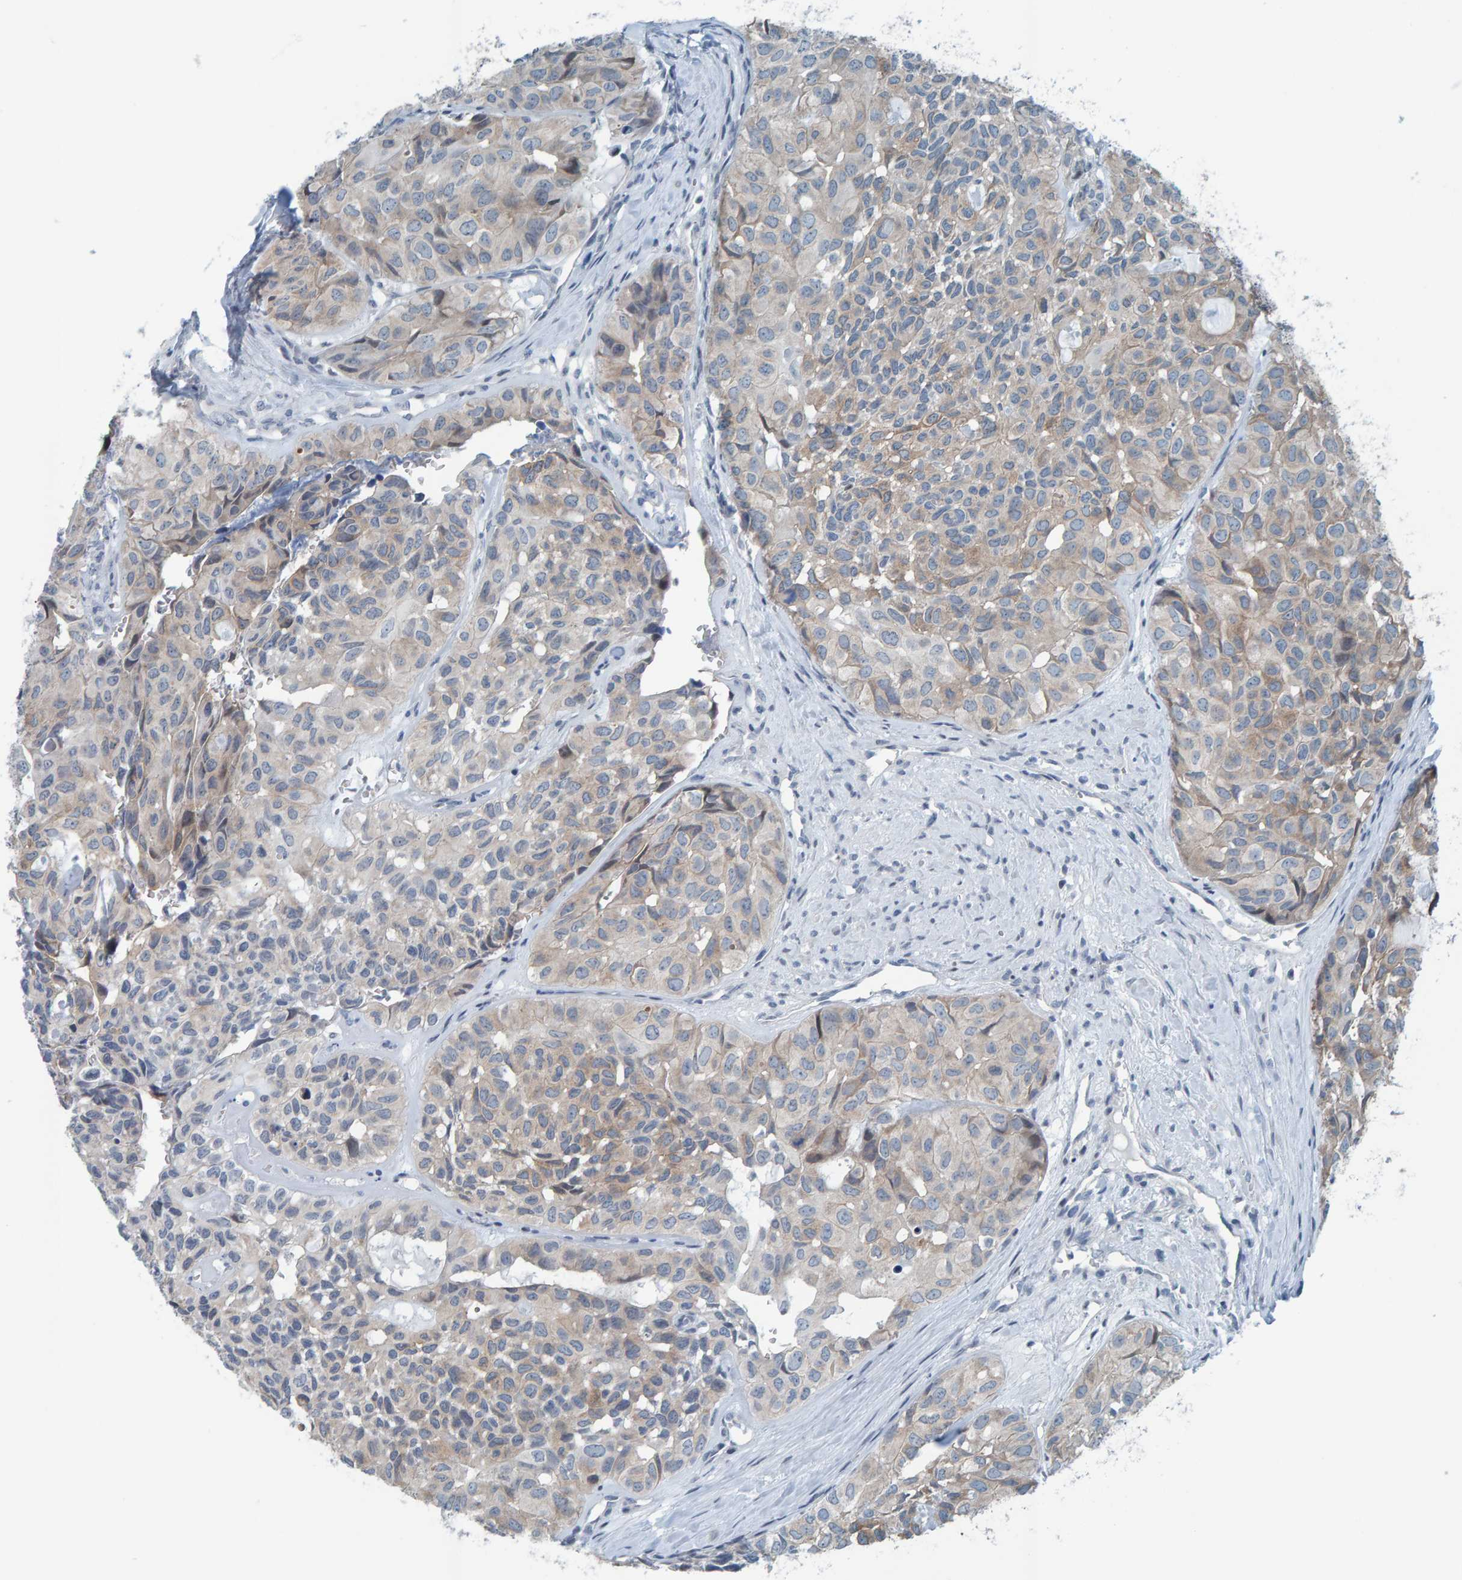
{"staining": {"intensity": "weak", "quantity": "<25%", "location": "cytoplasmic/membranous"}, "tissue": "head and neck cancer", "cell_type": "Tumor cells", "image_type": "cancer", "snomed": [{"axis": "morphology", "description": "Adenocarcinoma, NOS"}, {"axis": "topography", "description": "Salivary gland, NOS"}, {"axis": "topography", "description": "Head-Neck"}], "caption": "A micrograph of human head and neck cancer (adenocarcinoma) is negative for staining in tumor cells.", "gene": "CNP", "patient": {"sex": "female", "age": 76}}